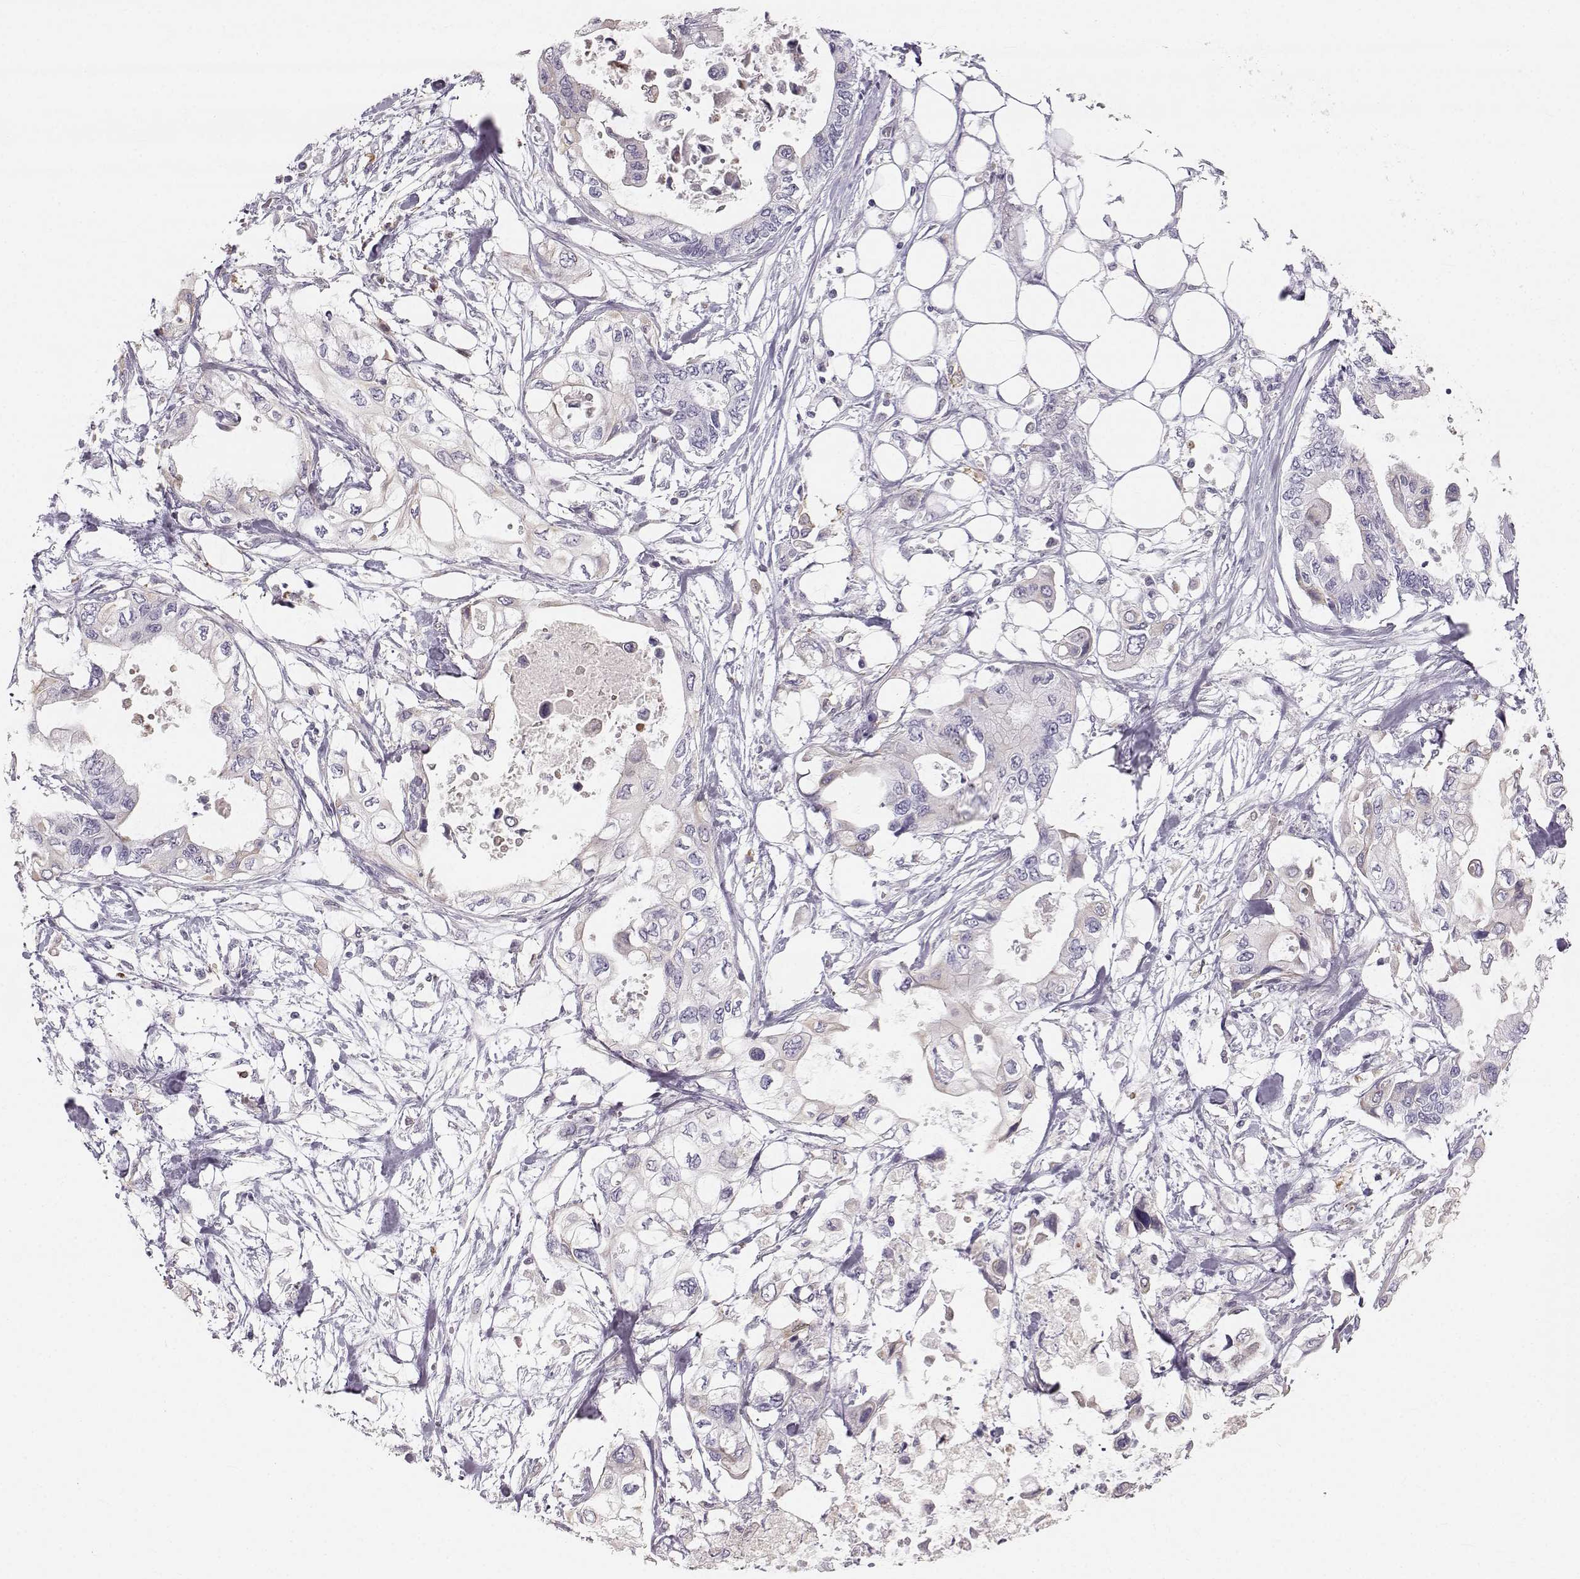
{"staining": {"intensity": "negative", "quantity": "none", "location": "none"}, "tissue": "pancreatic cancer", "cell_type": "Tumor cells", "image_type": "cancer", "snomed": [{"axis": "morphology", "description": "Adenocarcinoma, NOS"}, {"axis": "topography", "description": "Pancreas"}], "caption": "DAB immunohistochemical staining of human pancreatic cancer demonstrates no significant positivity in tumor cells. (Brightfield microscopy of DAB IHC at high magnification).", "gene": "RUNDC3A", "patient": {"sex": "female", "age": 63}}